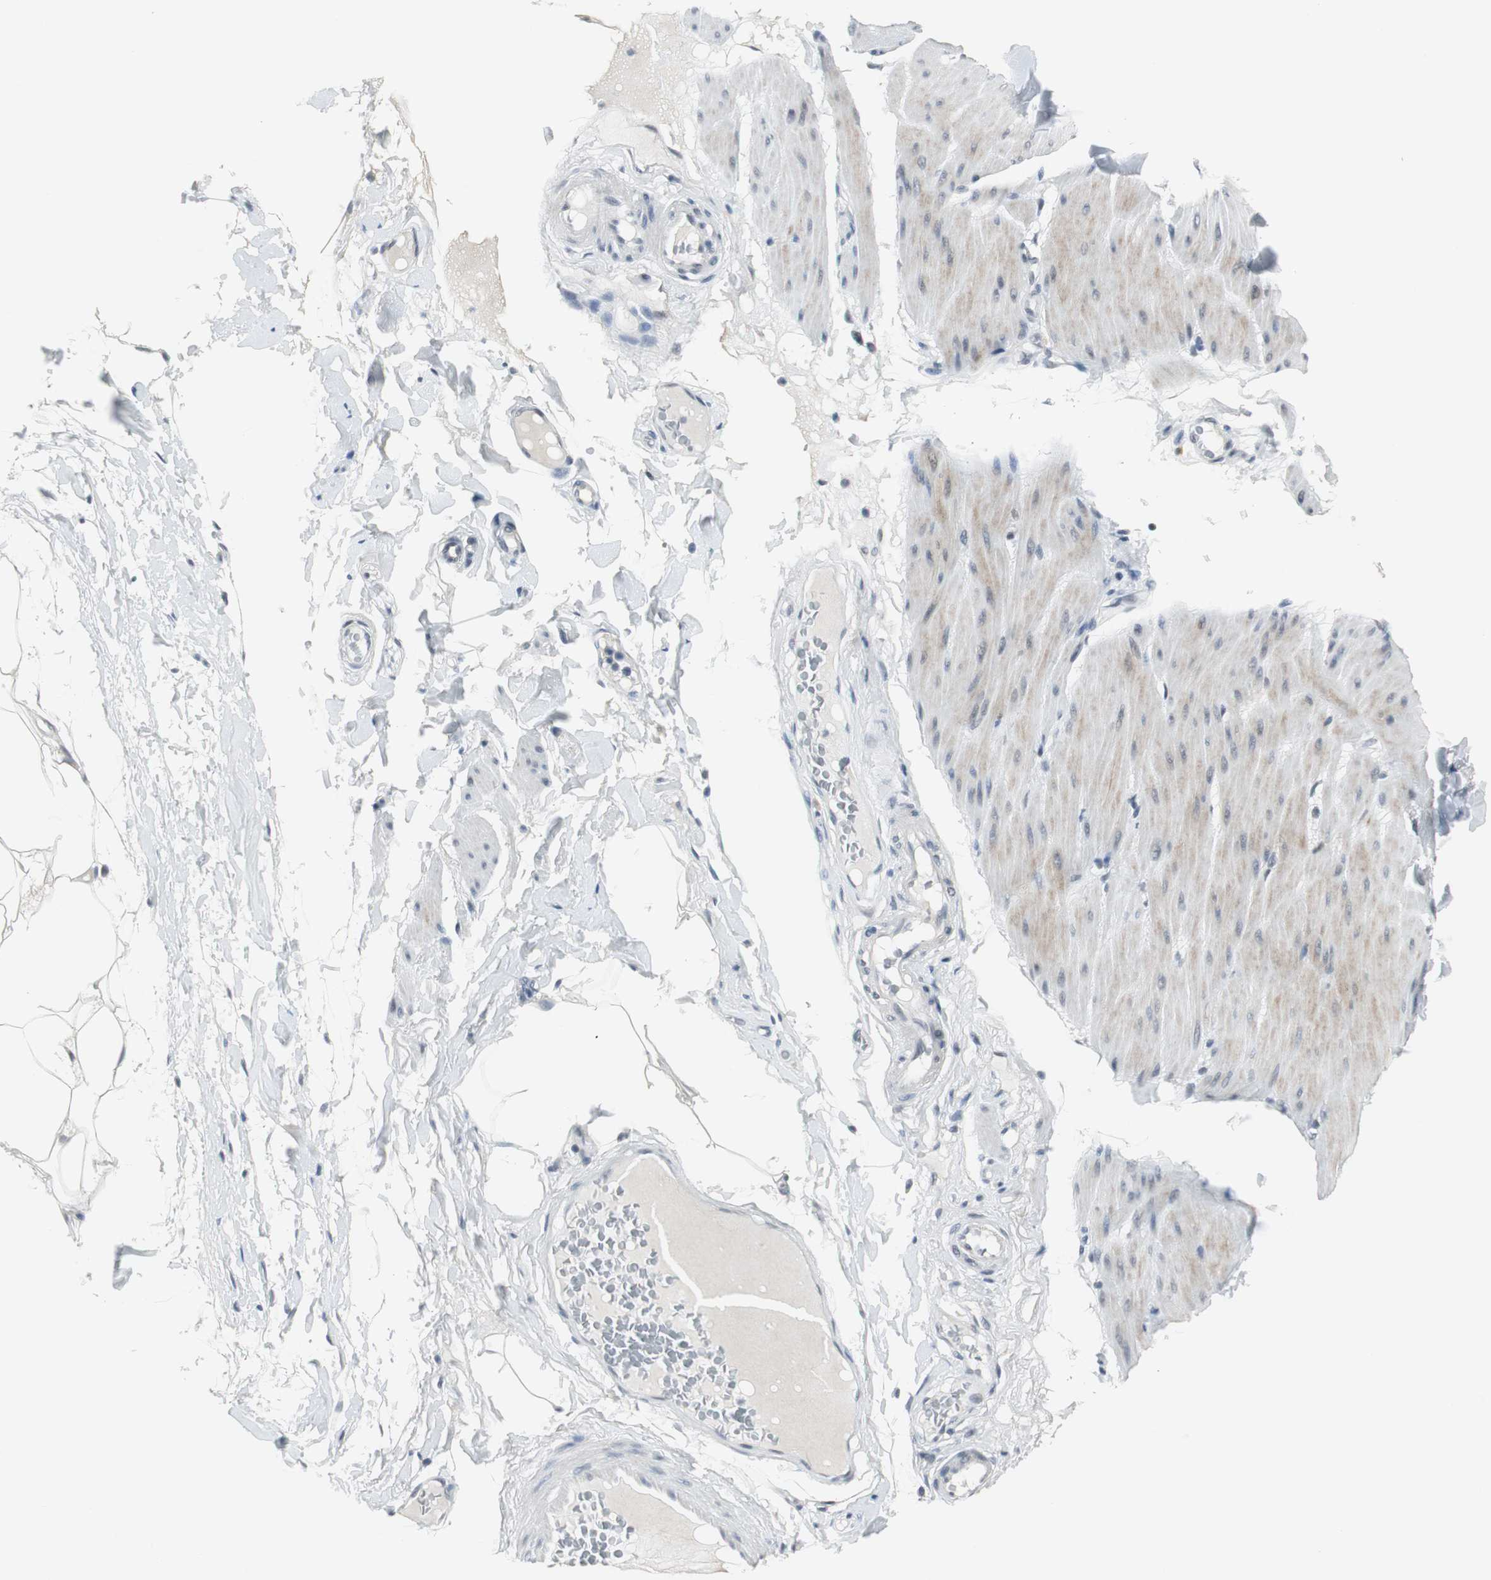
{"staining": {"intensity": "weak", "quantity": "25%-75%", "location": "cytoplasmic/membranous"}, "tissue": "smooth muscle", "cell_type": "Smooth muscle cells", "image_type": "normal", "snomed": [{"axis": "morphology", "description": "Normal tissue, NOS"}, {"axis": "topography", "description": "Smooth muscle"}, {"axis": "topography", "description": "Colon"}], "caption": "IHC image of unremarkable smooth muscle: human smooth muscle stained using IHC shows low levels of weak protein expression localized specifically in the cytoplasmic/membranous of smooth muscle cells, appearing as a cytoplasmic/membranous brown color.", "gene": "ELK1", "patient": {"sex": "male", "age": 67}}